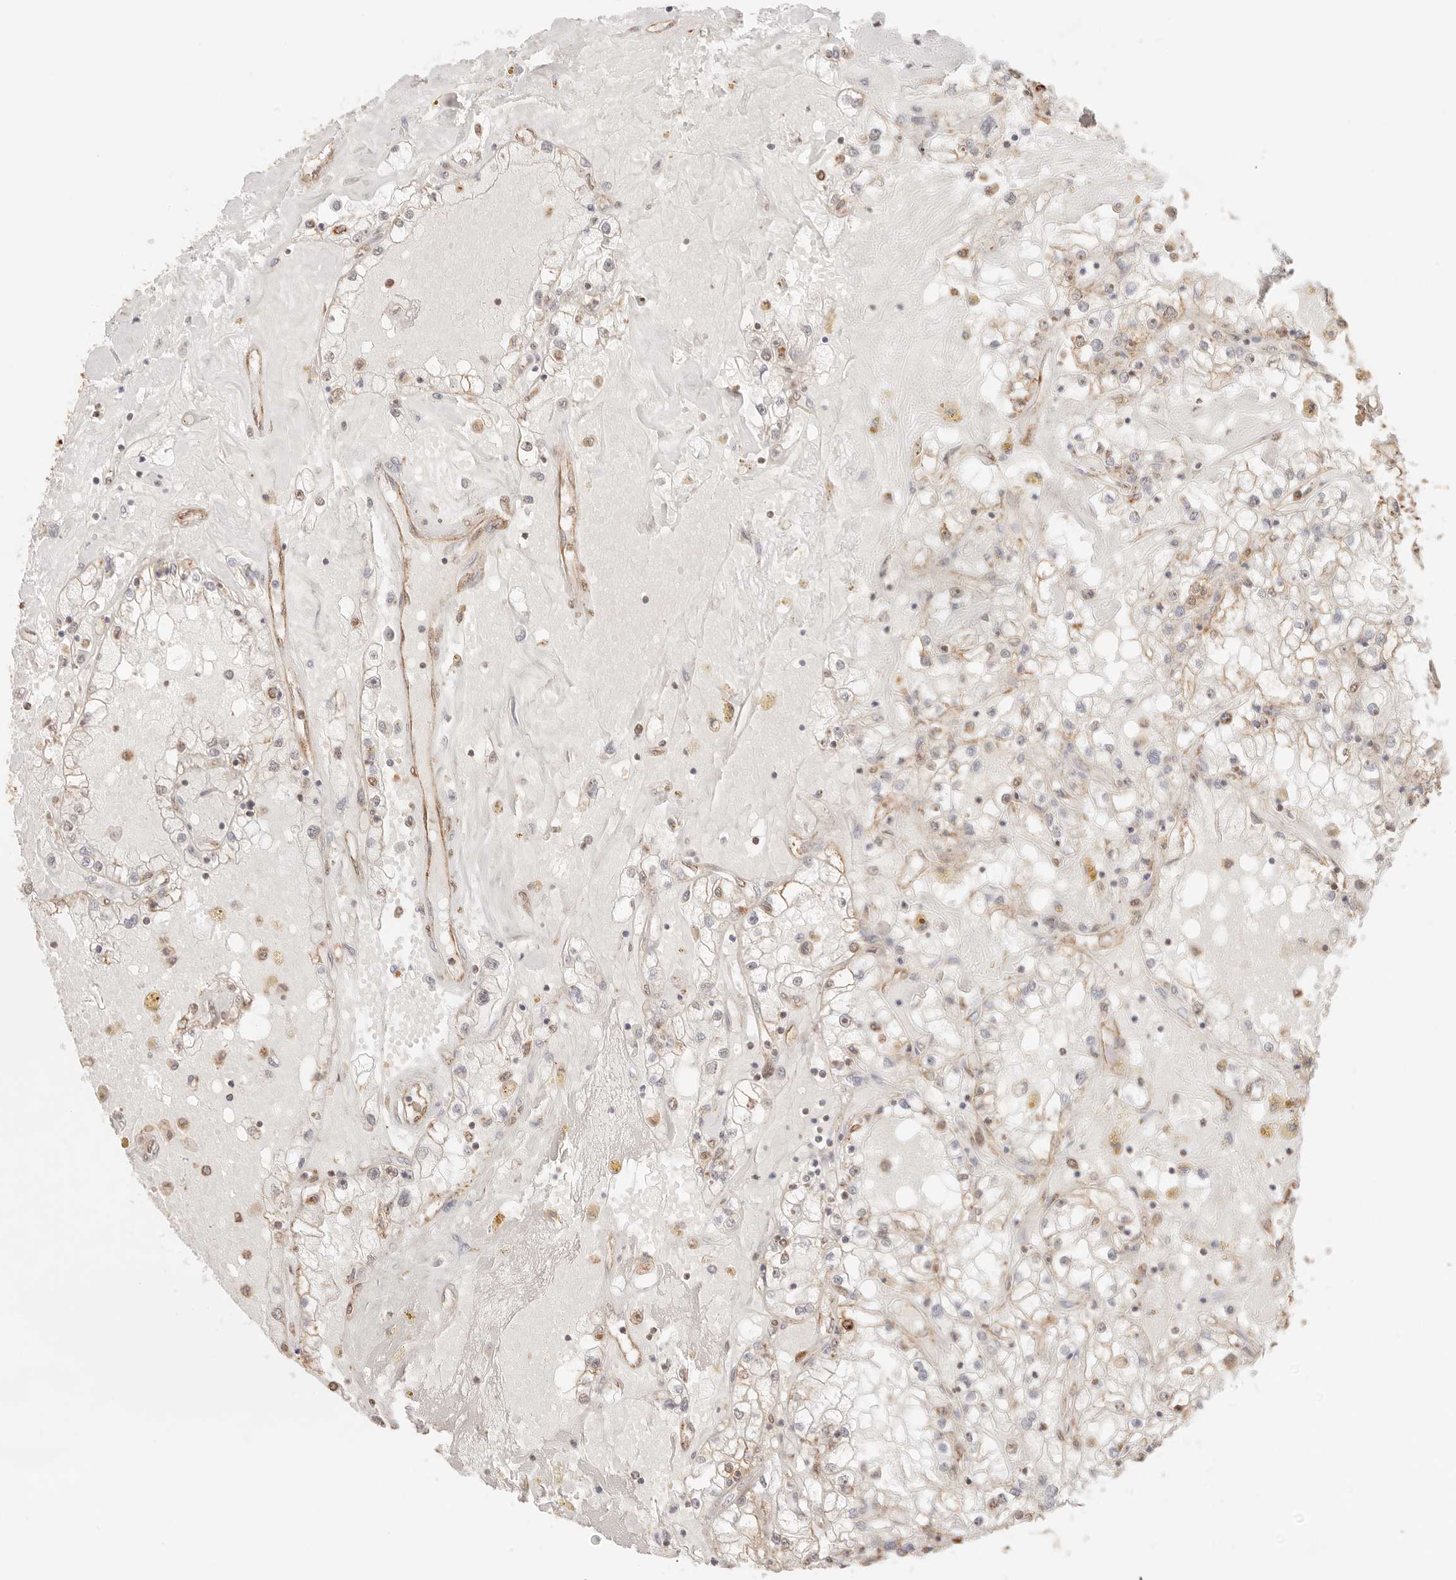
{"staining": {"intensity": "weak", "quantity": "<25%", "location": "cytoplasmic/membranous"}, "tissue": "renal cancer", "cell_type": "Tumor cells", "image_type": "cancer", "snomed": [{"axis": "morphology", "description": "Adenocarcinoma, NOS"}, {"axis": "topography", "description": "Kidney"}], "caption": "Immunohistochemistry (IHC) histopathology image of neoplastic tissue: renal adenocarcinoma stained with DAB reveals no significant protein expression in tumor cells.", "gene": "IL1R2", "patient": {"sex": "male", "age": 56}}